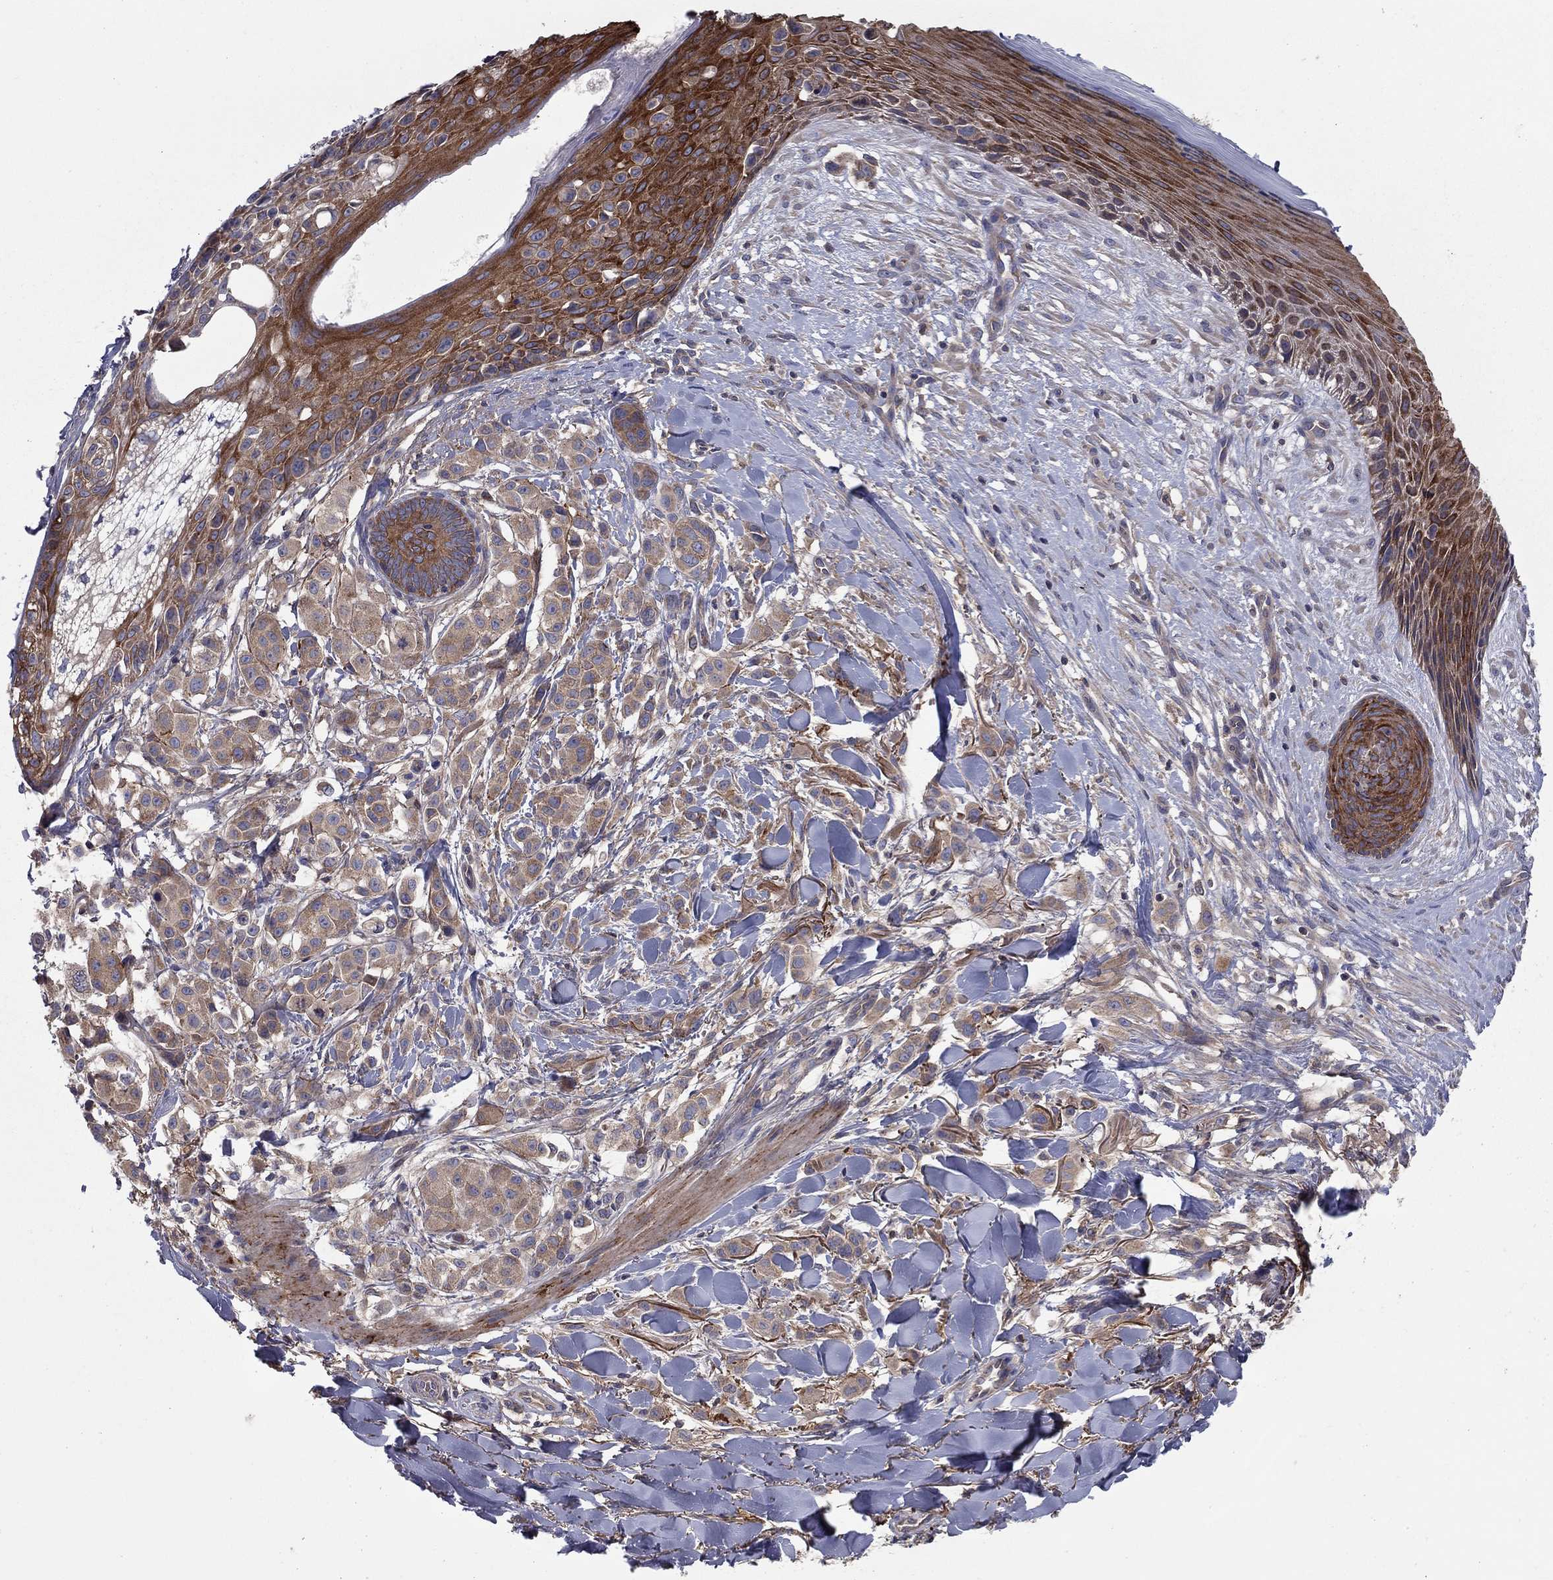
{"staining": {"intensity": "weak", "quantity": ">75%", "location": "cytoplasmic/membranous"}, "tissue": "melanoma", "cell_type": "Tumor cells", "image_type": "cancer", "snomed": [{"axis": "morphology", "description": "Malignant melanoma, NOS"}, {"axis": "topography", "description": "Skin"}], "caption": "Immunohistochemistry (IHC) image of neoplastic tissue: human melanoma stained using immunohistochemistry demonstrates low levels of weak protein expression localized specifically in the cytoplasmic/membranous of tumor cells, appearing as a cytoplasmic/membranous brown color.", "gene": "RNF123", "patient": {"sex": "male", "age": 57}}